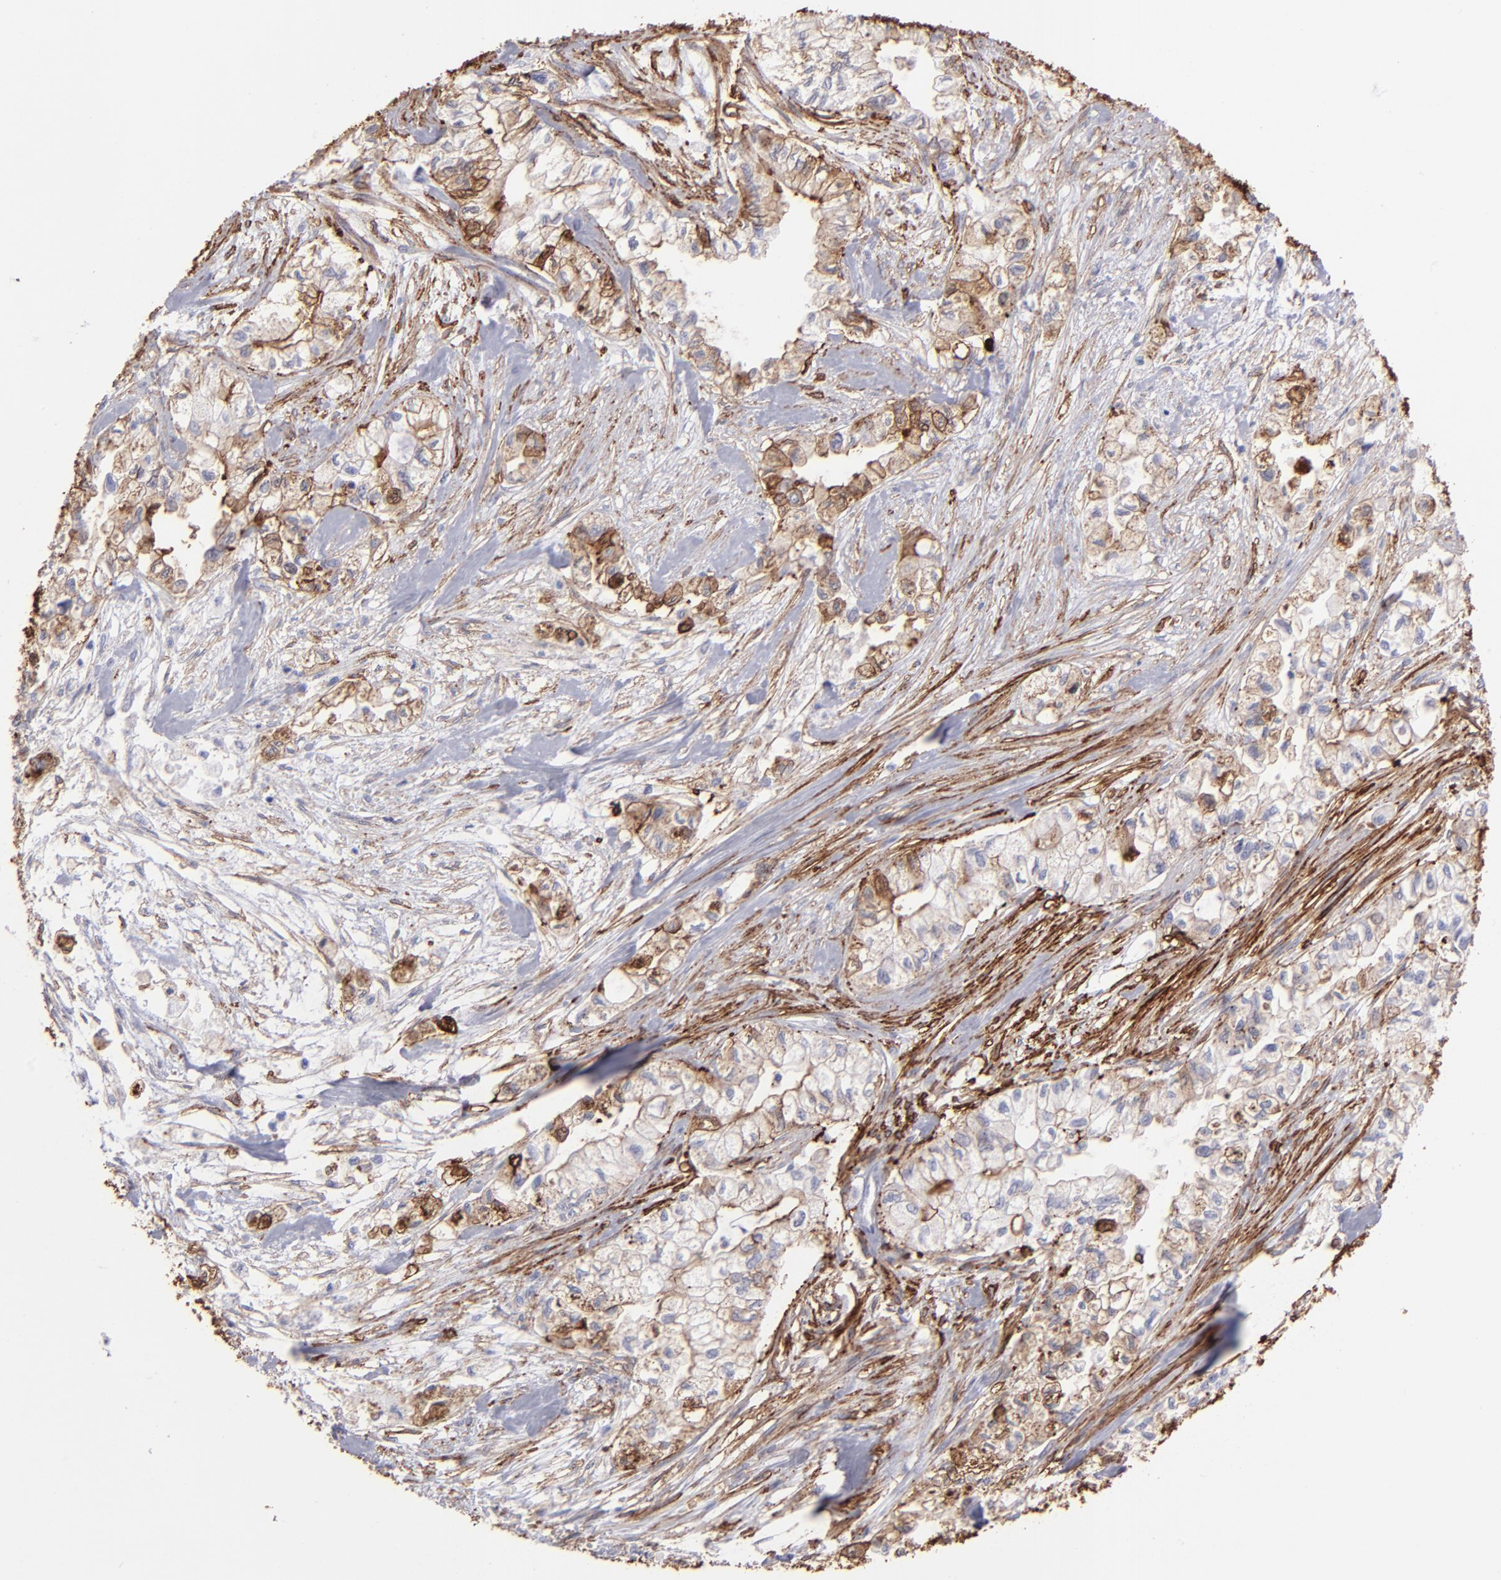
{"staining": {"intensity": "moderate", "quantity": ">75%", "location": "cytoplasmic/membranous"}, "tissue": "pancreatic cancer", "cell_type": "Tumor cells", "image_type": "cancer", "snomed": [{"axis": "morphology", "description": "Adenocarcinoma, NOS"}, {"axis": "topography", "description": "Pancreas"}], "caption": "Brown immunohistochemical staining in human pancreatic cancer shows moderate cytoplasmic/membranous expression in approximately >75% of tumor cells.", "gene": "AHNAK2", "patient": {"sex": "male", "age": 79}}